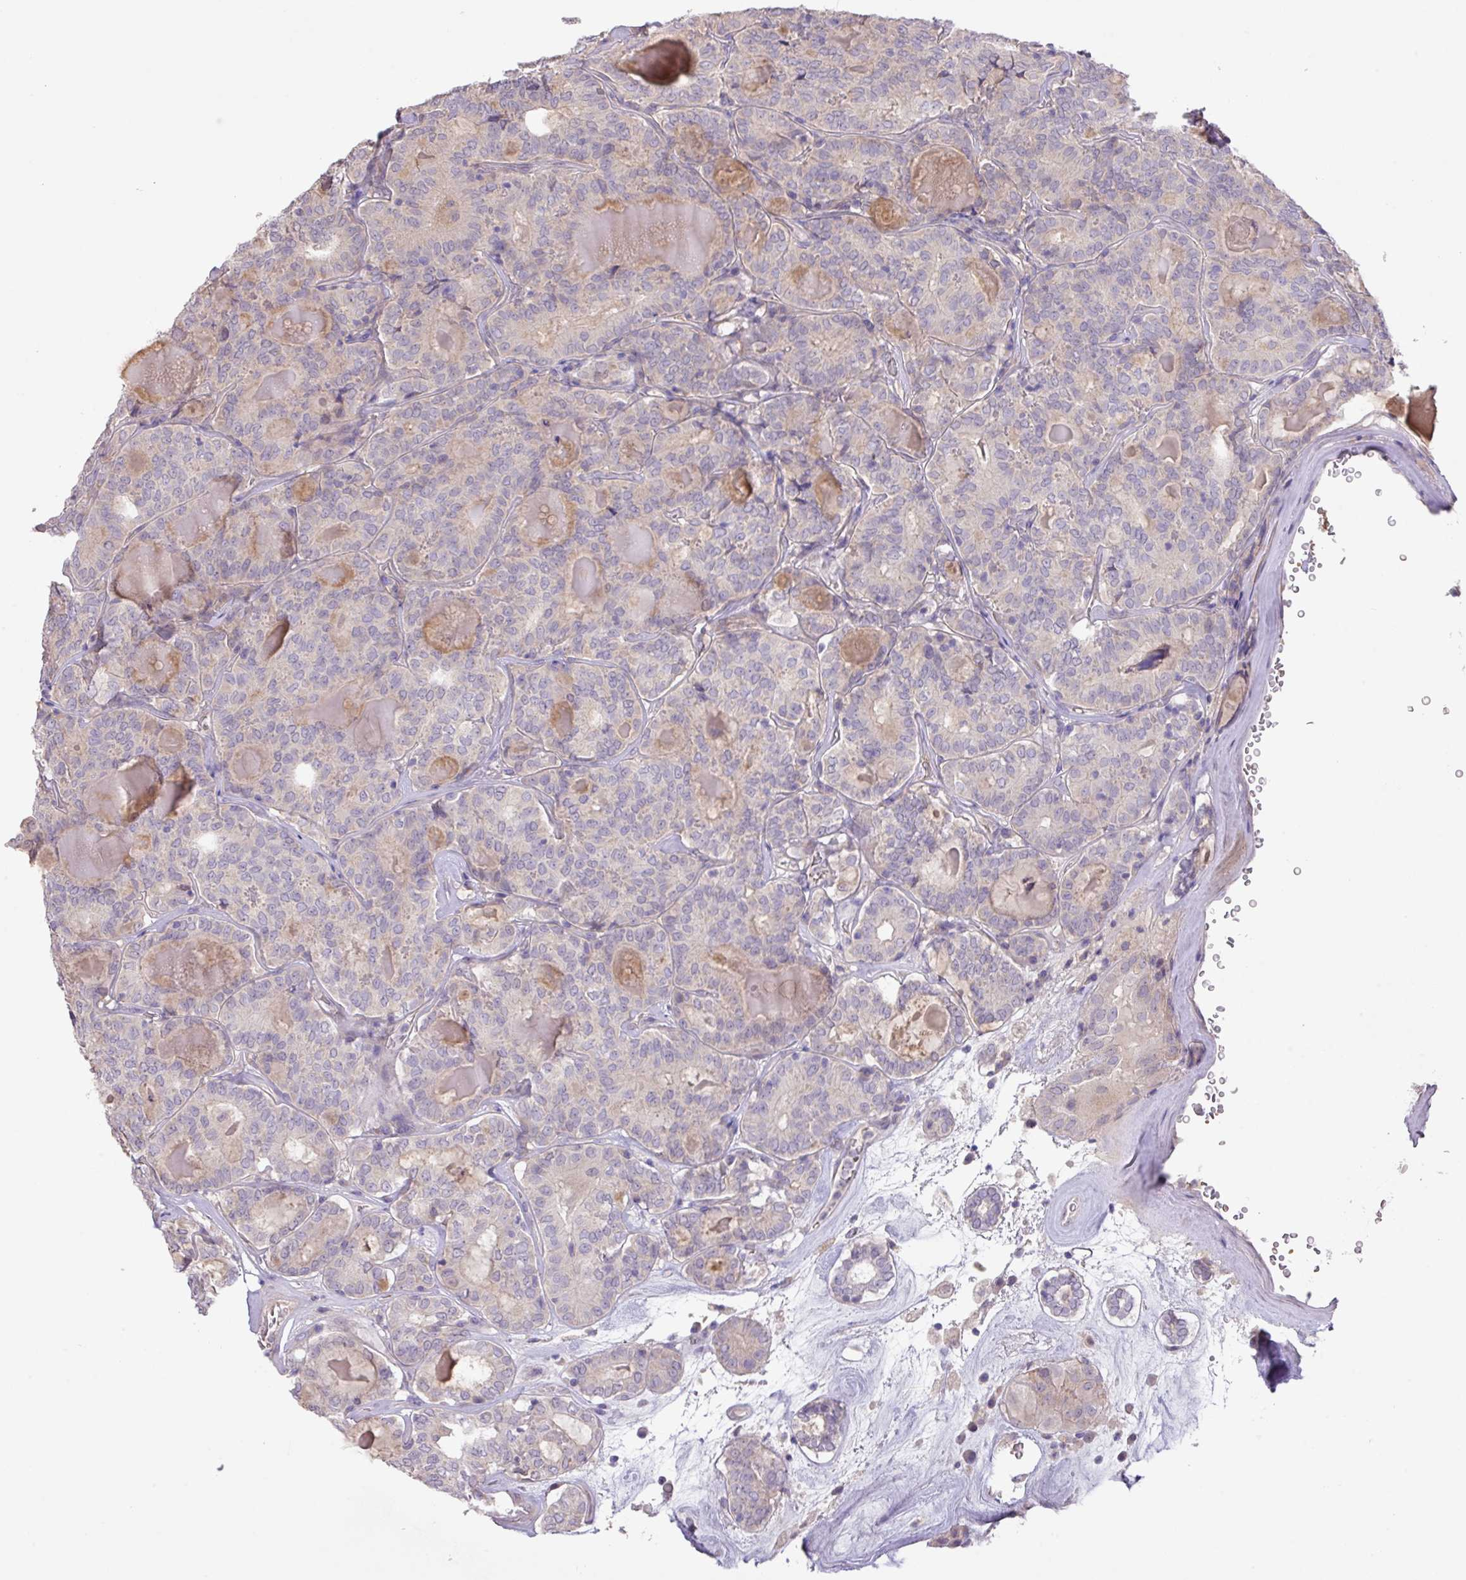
{"staining": {"intensity": "negative", "quantity": "none", "location": "none"}, "tissue": "thyroid cancer", "cell_type": "Tumor cells", "image_type": "cancer", "snomed": [{"axis": "morphology", "description": "Papillary adenocarcinoma, NOS"}, {"axis": "topography", "description": "Thyroid gland"}], "caption": "This photomicrograph is of papillary adenocarcinoma (thyroid) stained with immunohistochemistry to label a protein in brown with the nuclei are counter-stained blue. There is no staining in tumor cells.", "gene": "PRADC1", "patient": {"sex": "female", "age": 72}}